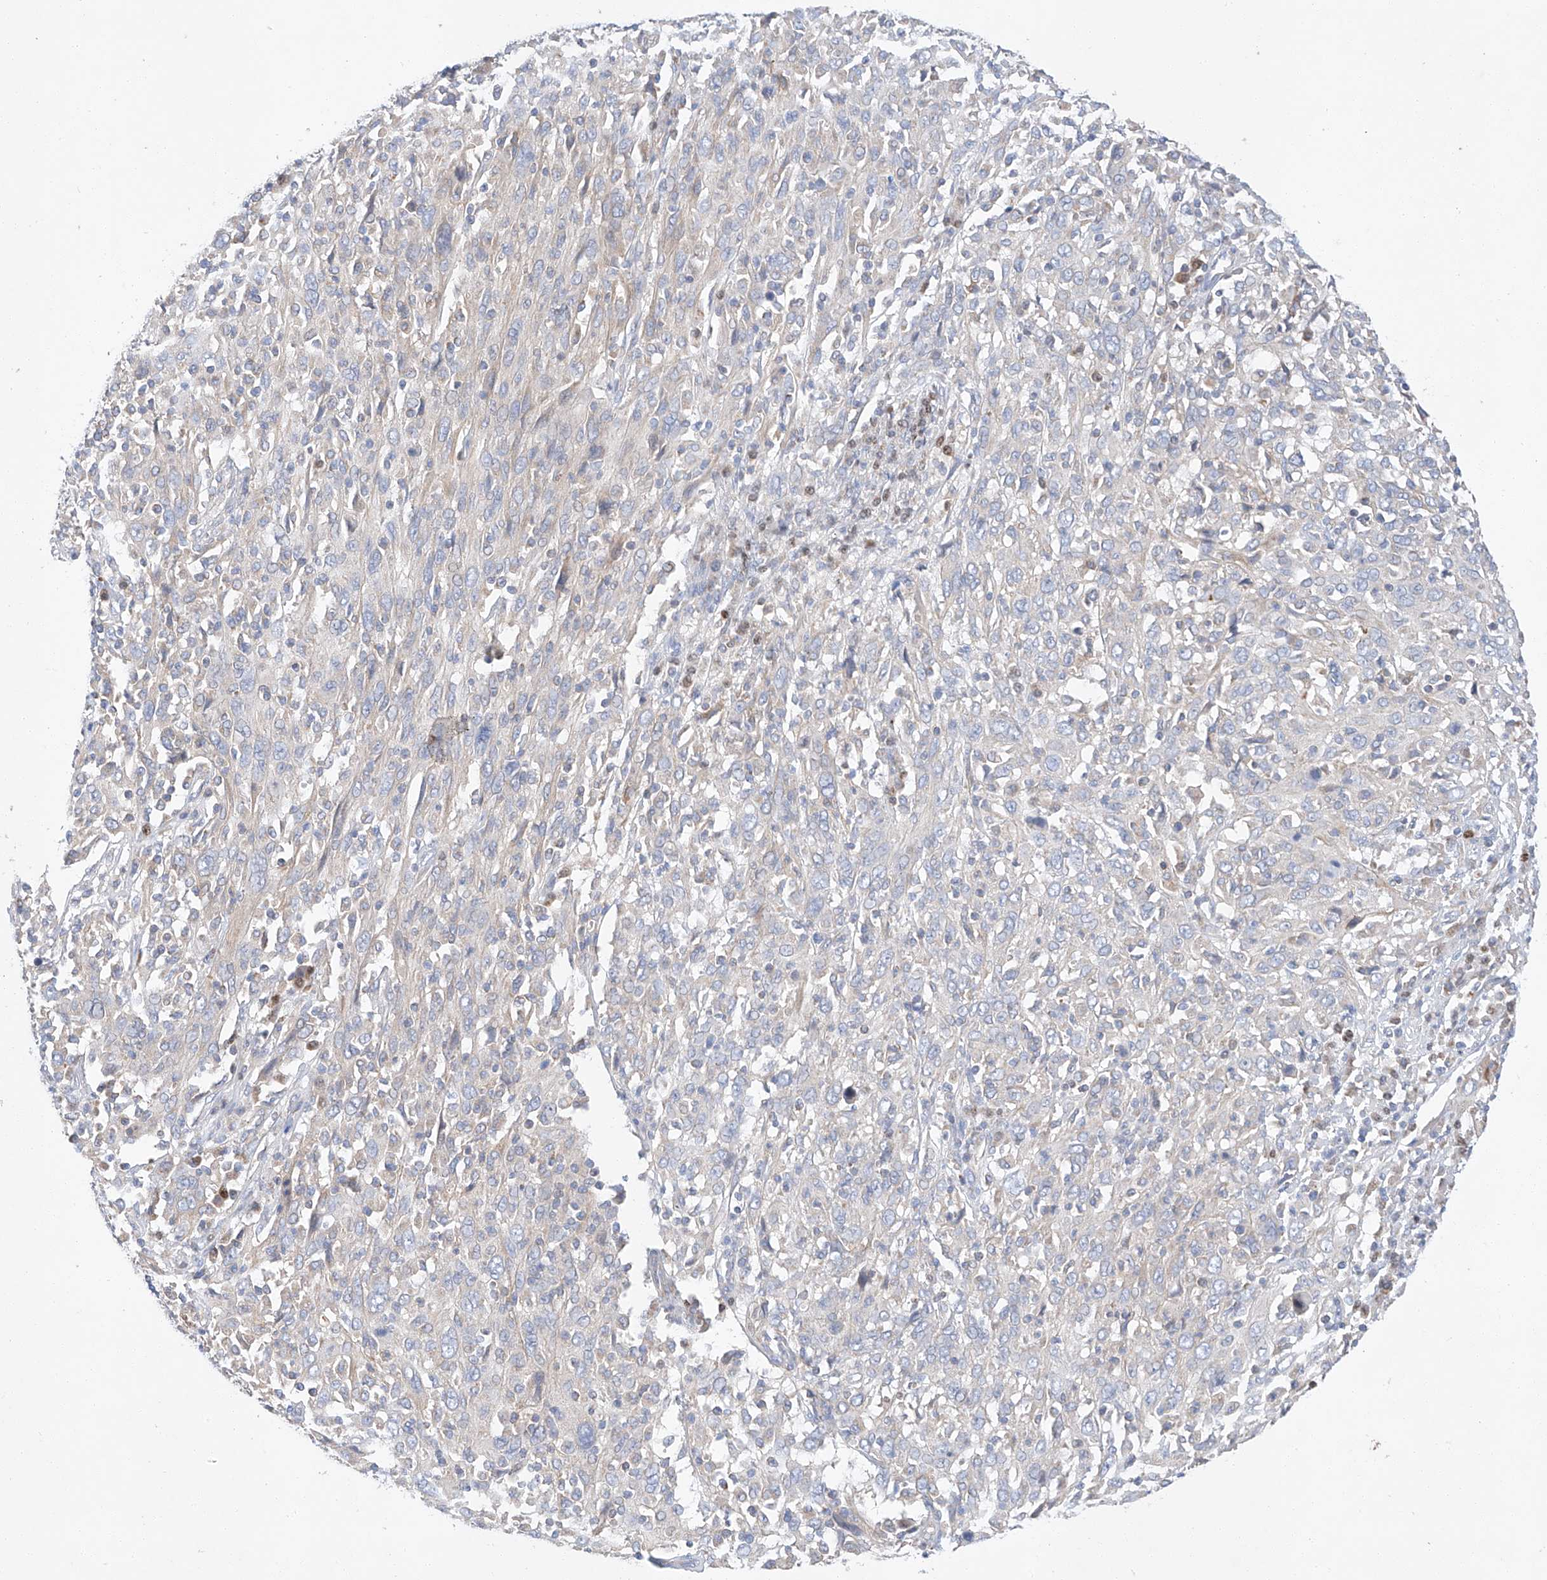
{"staining": {"intensity": "negative", "quantity": "none", "location": "none"}, "tissue": "cervical cancer", "cell_type": "Tumor cells", "image_type": "cancer", "snomed": [{"axis": "morphology", "description": "Squamous cell carcinoma, NOS"}, {"axis": "topography", "description": "Cervix"}], "caption": "There is no significant positivity in tumor cells of squamous cell carcinoma (cervical).", "gene": "C6orf118", "patient": {"sex": "female", "age": 46}}